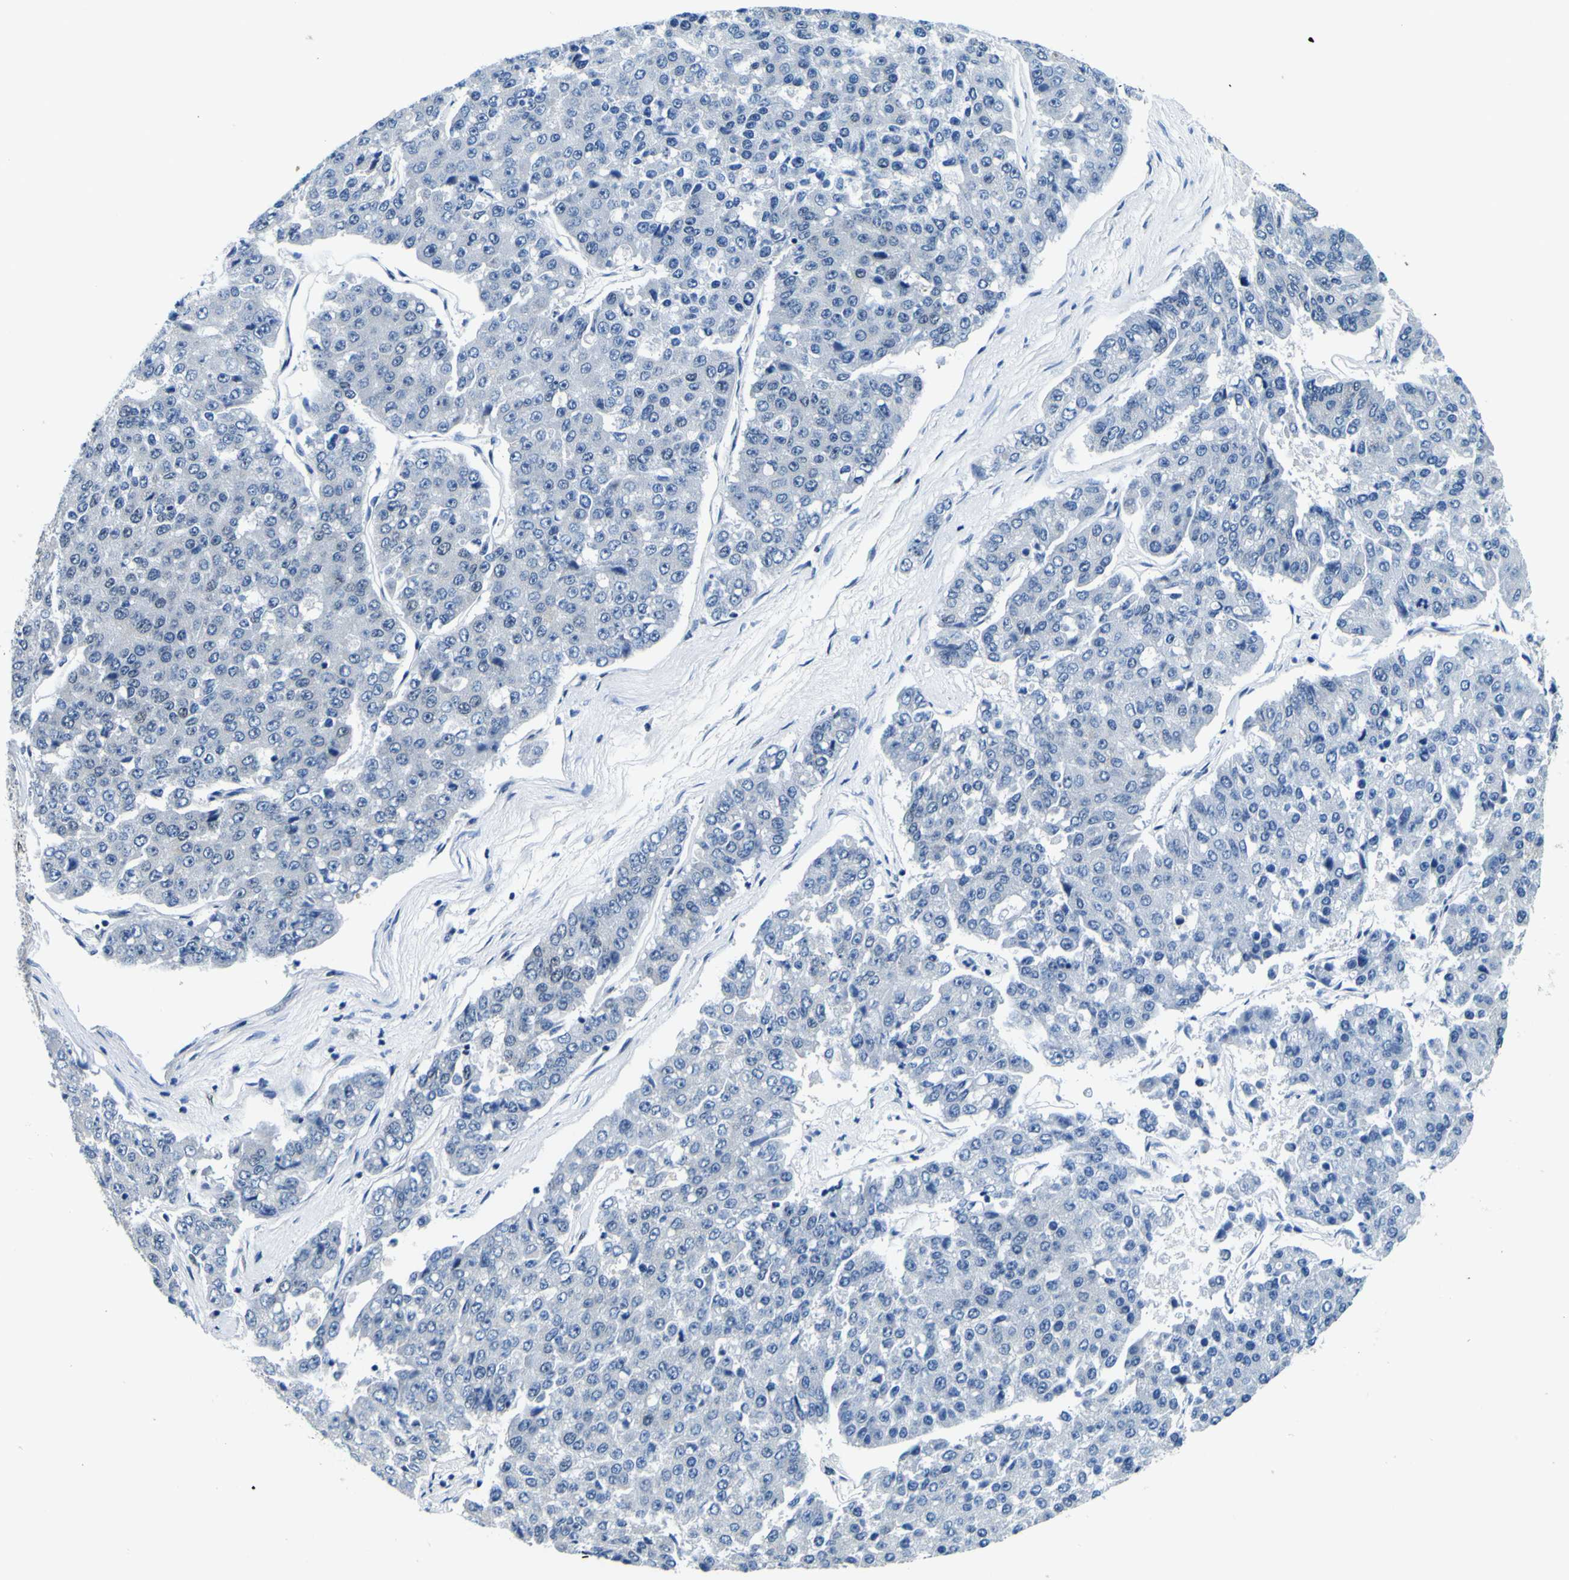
{"staining": {"intensity": "negative", "quantity": "none", "location": "none"}, "tissue": "pancreatic cancer", "cell_type": "Tumor cells", "image_type": "cancer", "snomed": [{"axis": "morphology", "description": "Adenocarcinoma, NOS"}, {"axis": "topography", "description": "Pancreas"}], "caption": "A micrograph of human pancreatic cancer (adenocarcinoma) is negative for staining in tumor cells.", "gene": "SP1", "patient": {"sex": "male", "age": 50}}